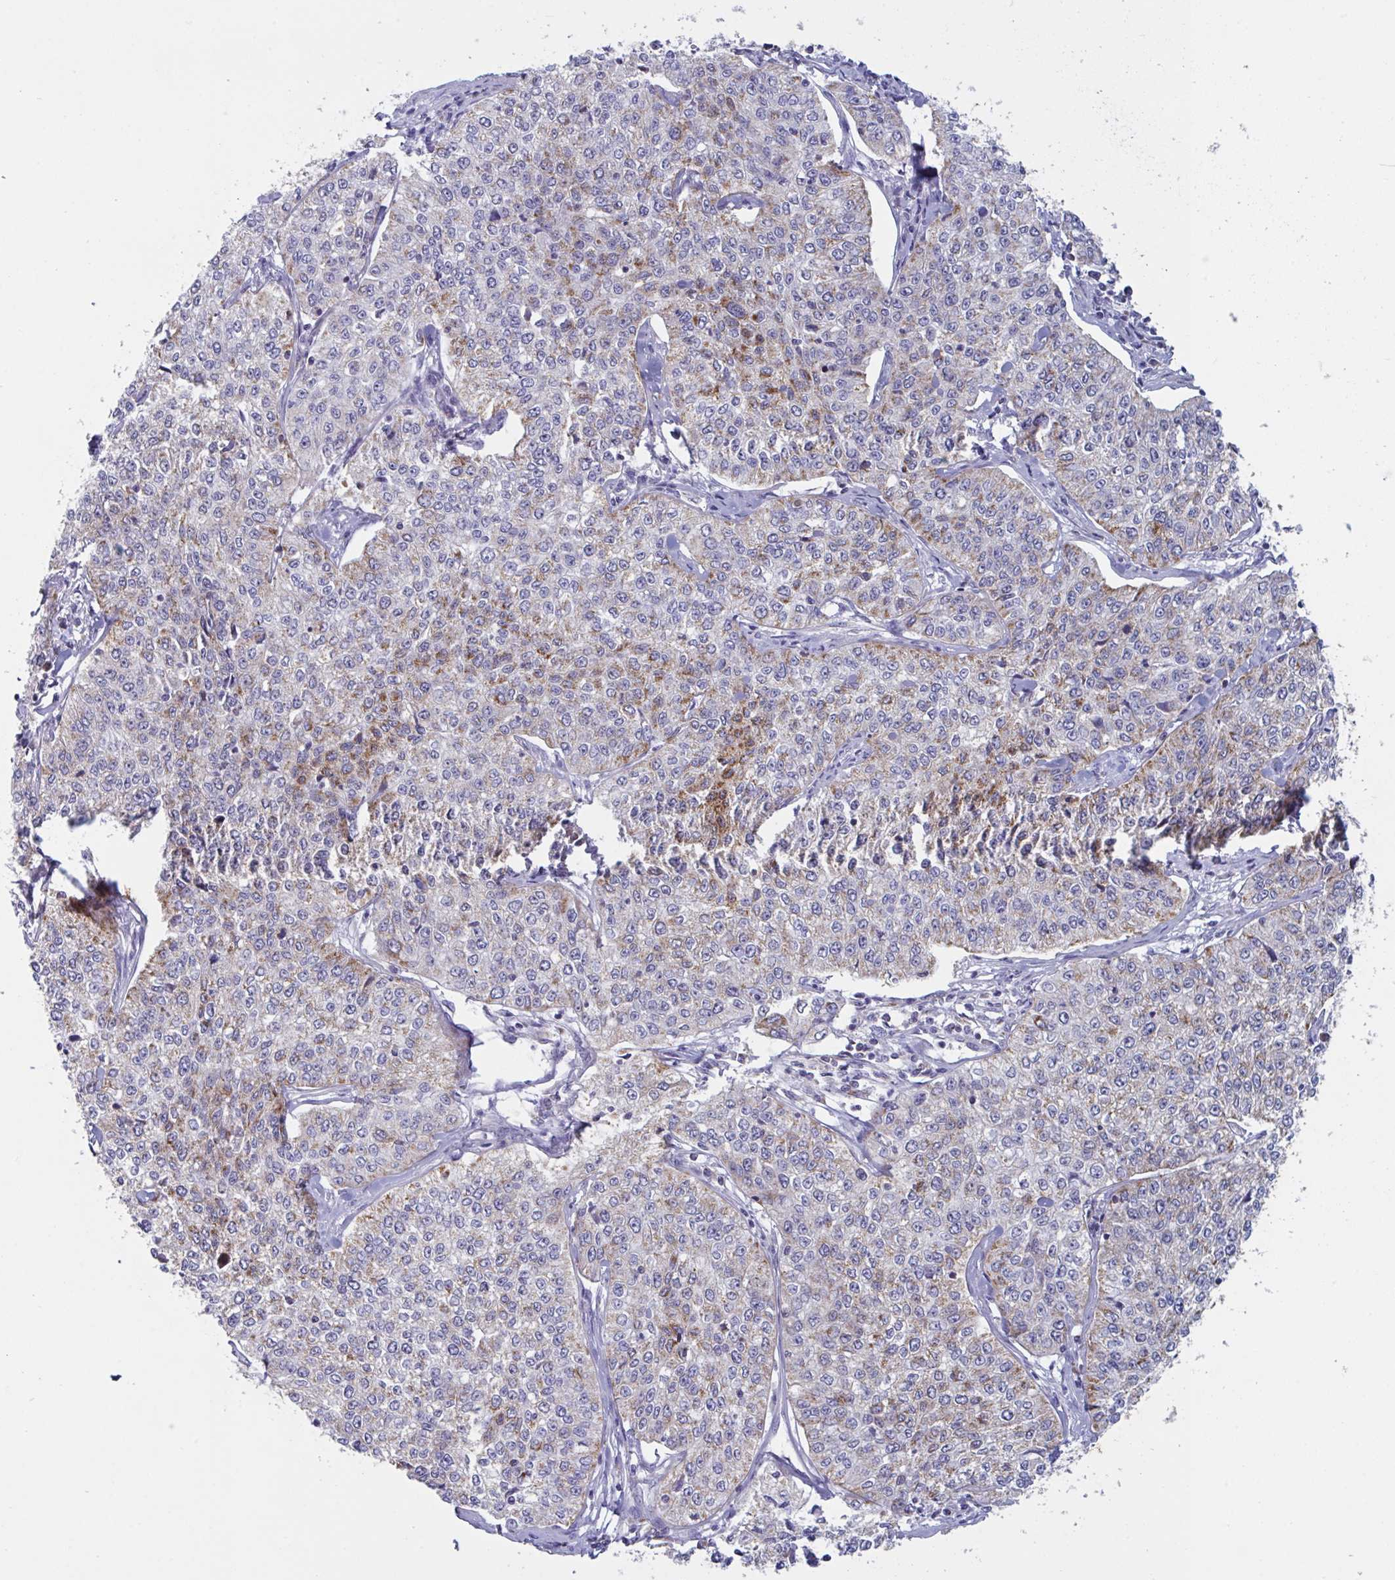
{"staining": {"intensity": "moderate", "quantity": "25%-75%", "location": "cytoplasmic/membranous"}, "tissue": "cervical cancer", "cell_type": "Tumor cells", "image_type": "cancer", "snomed": [{"axis": "morphology", "description": "Squamous cell carcinoma, NOS"}, {"axis": "topography", "description": "Cervix"}], "caption": "Cervical cancer (squamous cell carcinoma) stained with immunohistochemistry (IHC) reveals moderate cytoplasmic/membranous positivity in about 25%-75% of tumor cells.", "gene": "BCAT2", "patient": {"sex": "female", "age": 35}}